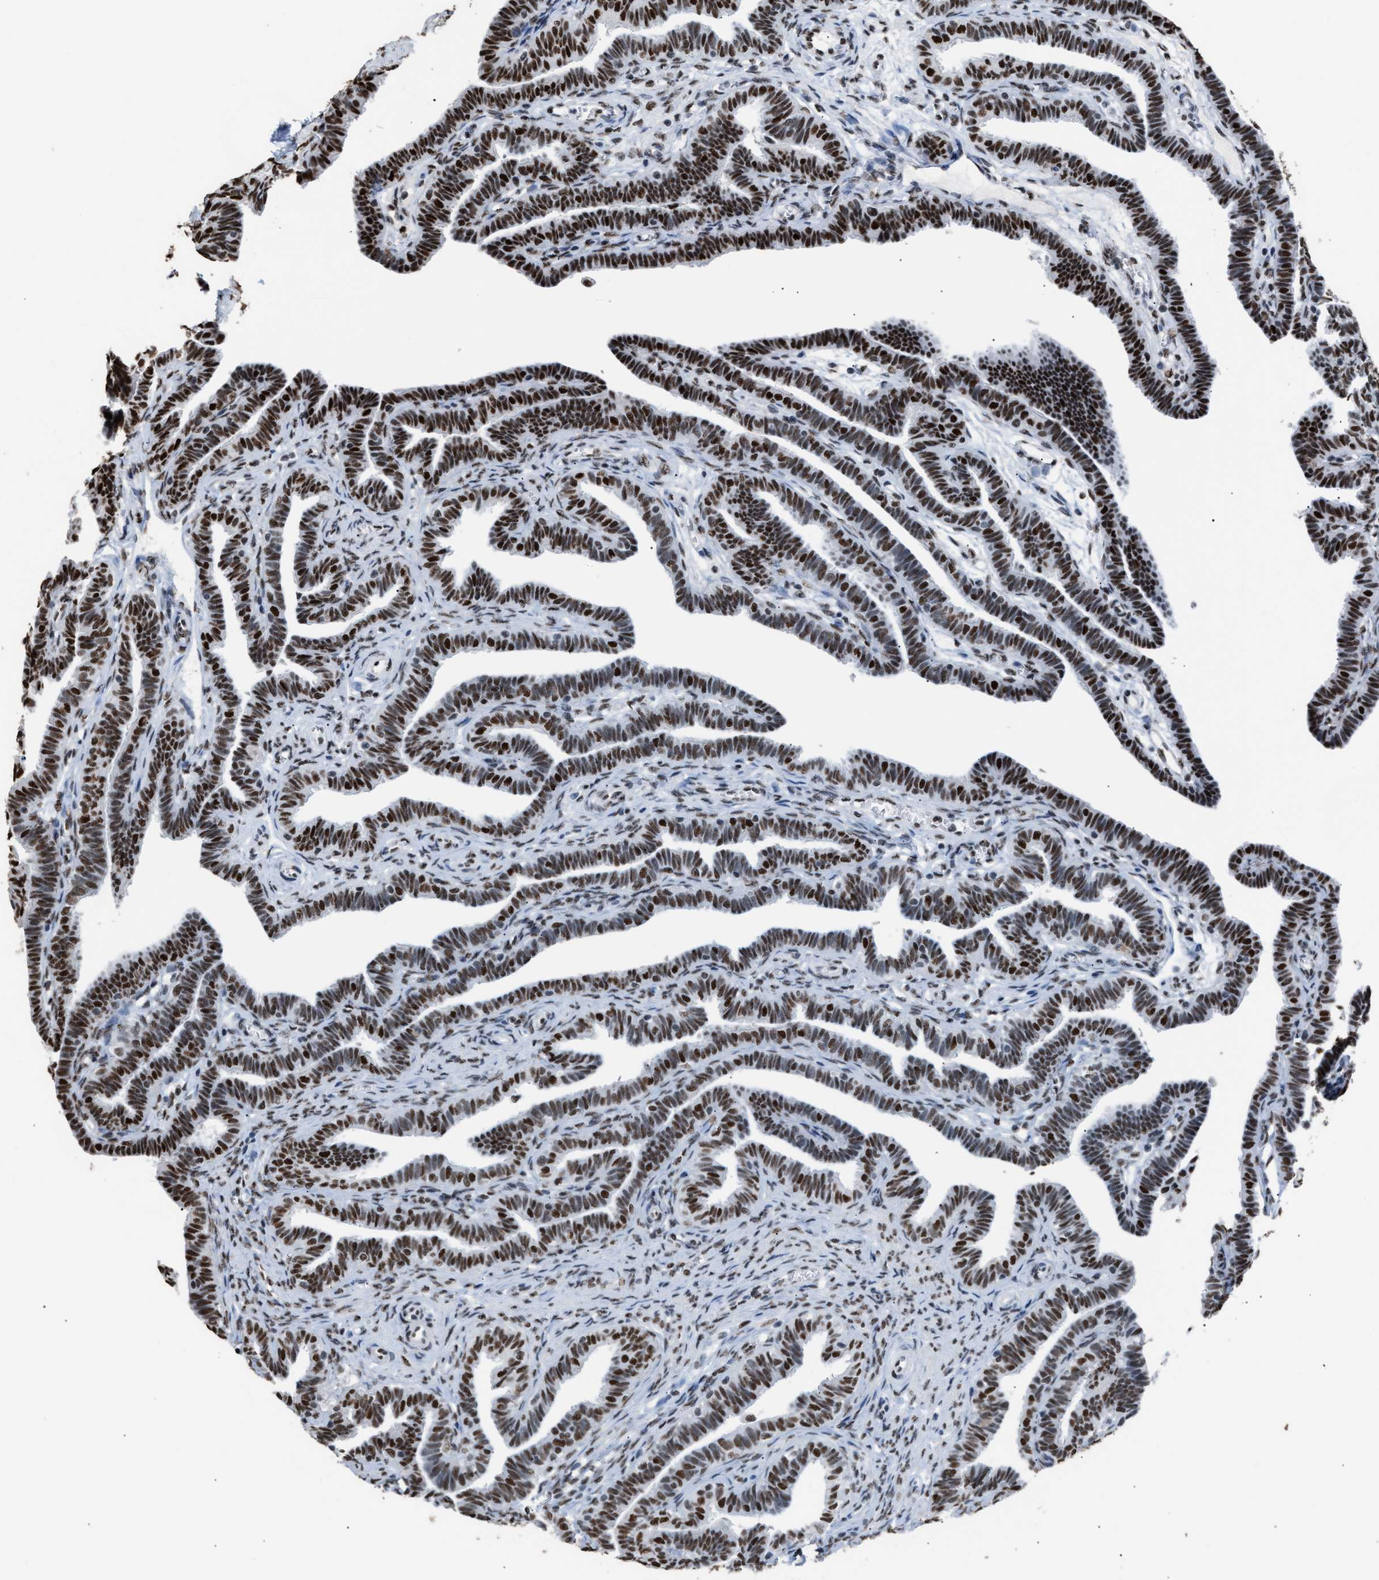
{"staining": {"intensity": "strong", "quantity": ">75%", "location": "nuclear"}, "tissue": "fallopian tube", "cell_type": "Glandular cells", "image_type": "normal", "snomed": [{"axis": "morphology", "description": "Normal tissue, NOS"}, {"axis": "topography", "description": "Fallopian tube"}, {"axis": "topography", "description": "Ovary"}], "caption": "Immunohistochemistry of benign fallopian tube shows high levels of strong nuclear expression in approximately >75% of glandular cells. Nuclei are stained in blue.", "gene": "CCAR2", "patient": {"sex": "female", "age": 23}}